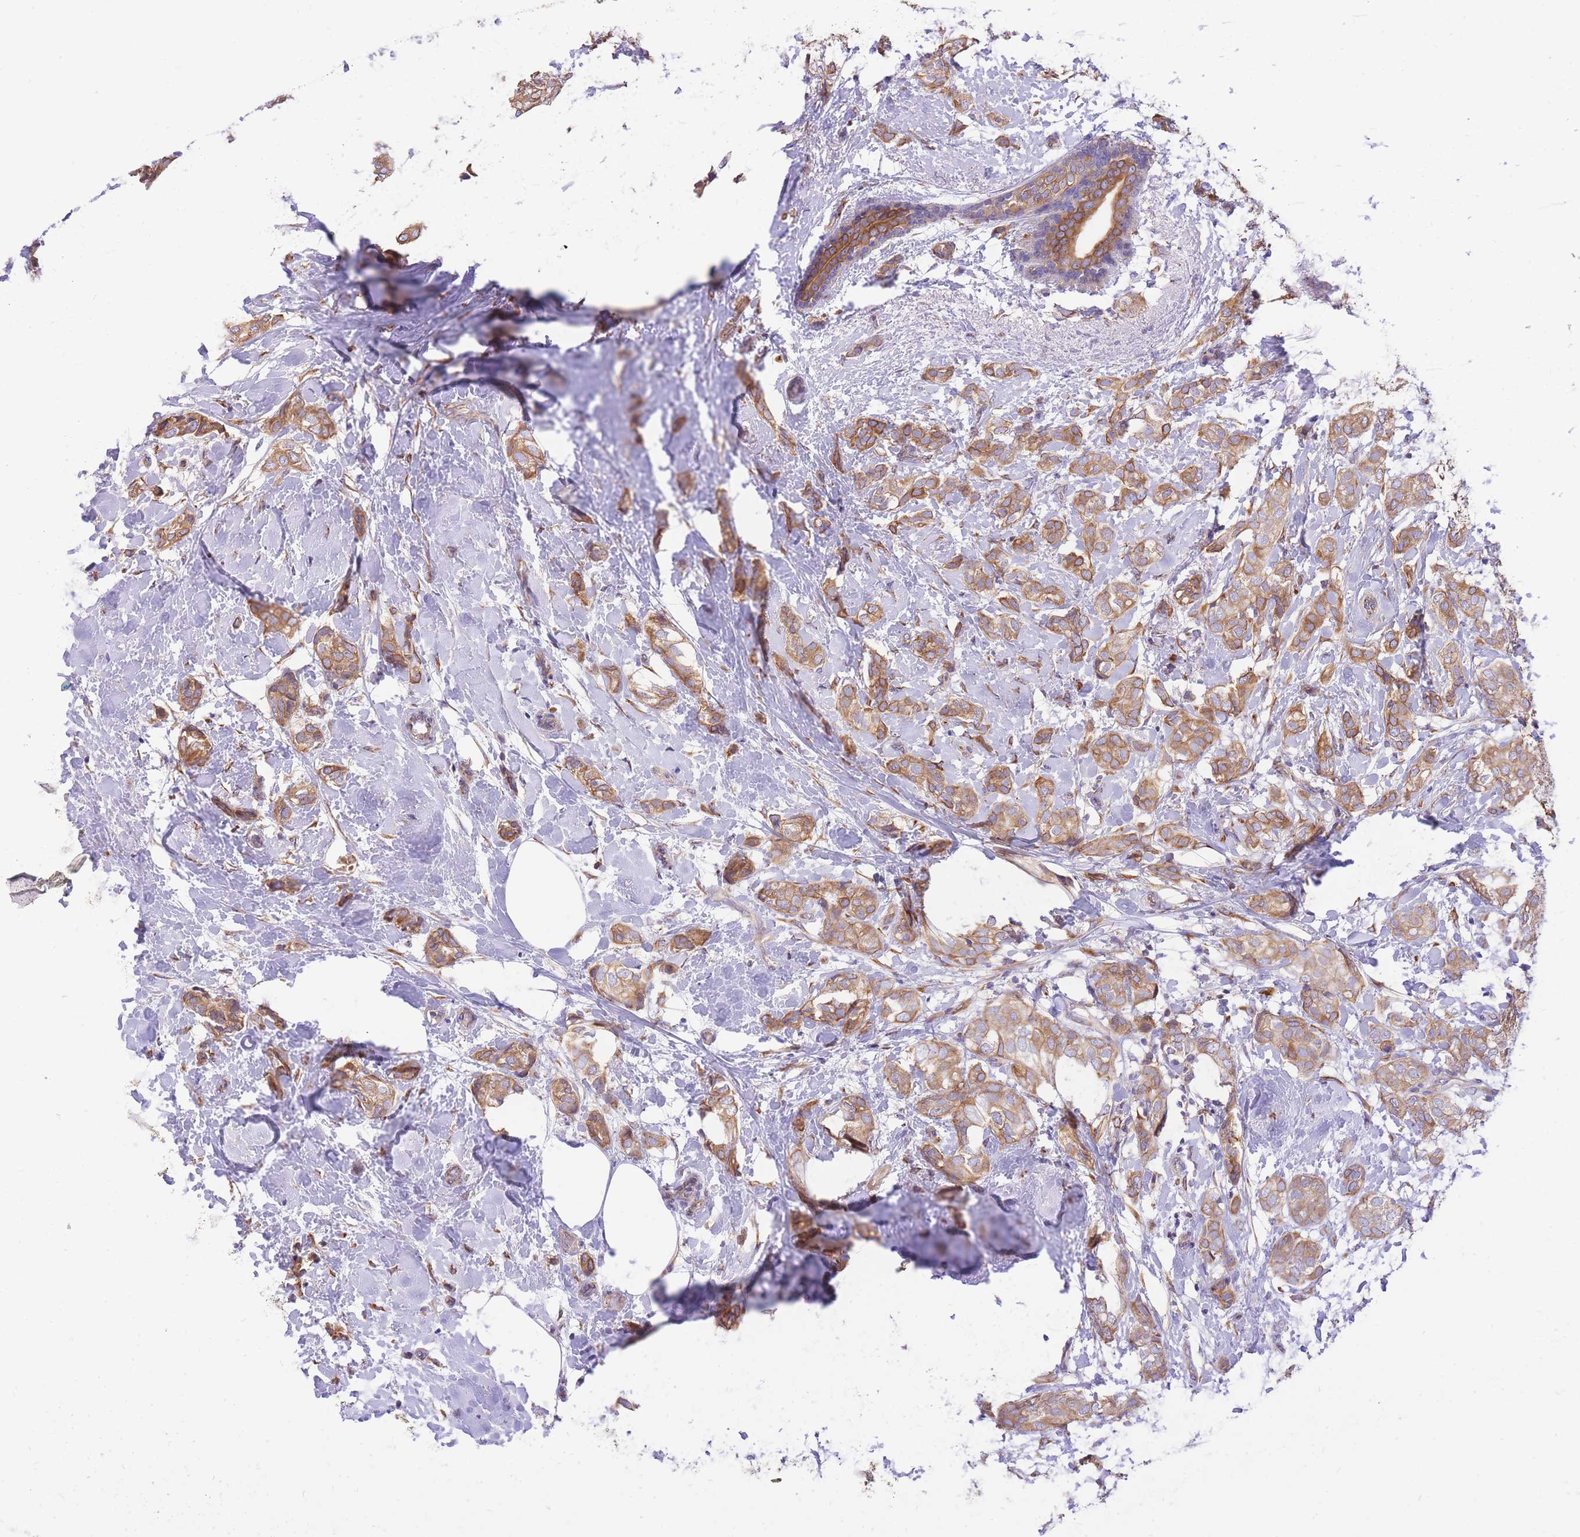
{"staining": {"intensity": "moderate", "quantity": ">75%", "location": "cytoplasmic/membranous"}, "tissue": "breast cancer", "cell_type": "Tumor cells", "image_type": "cancer", "snomed": [{"axis": "morphology", "description": "Duct carcinoma"}, {"axis": "topography", "description": "Breast"}], "caption": "Immunohistochemistry (IHC) histopathology image of human breast cancer stained for a protein (brown), which reveals medium levels of moderate cytoplasmic/membranous expression in about >75% of tumor cells.", "gene": "GBP7", "patient": {"sex": "female", "age": 73}}